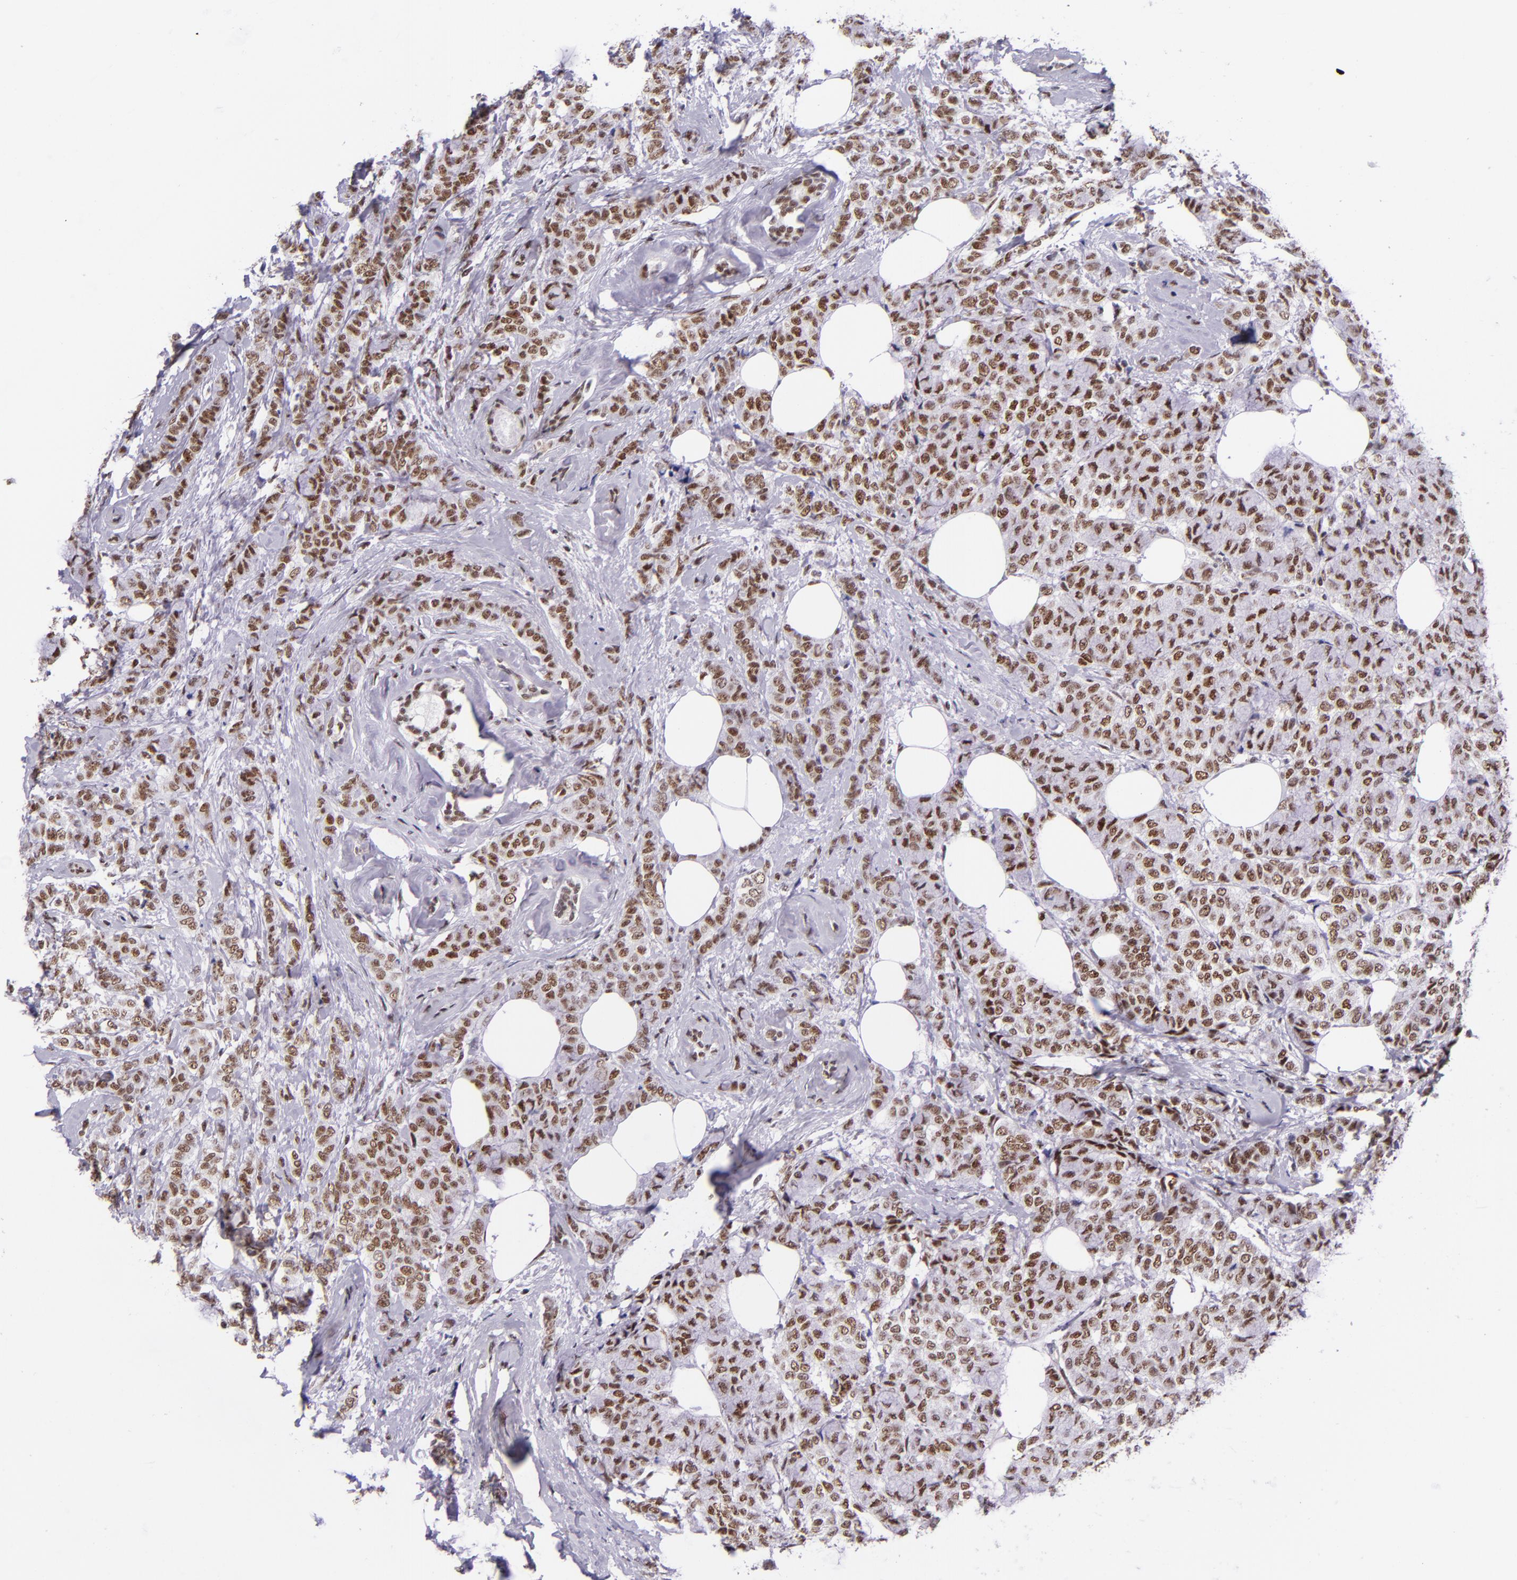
{"staining": {"intensity": "strong", "quantity": ">75%", "location": "nuclear"}, "tissue": "breast cancer", "cell_type": "Tumor cells", "image_type": "cancer", "snomed": [{"axis": "morphology", "description": "Lobular carcinoma"}, {"axis": "topography", "description": "Breast"}], "caption": "Breast cancer (lobular carcinoma) tissue shows strong nuclear expression in about >75% of tumor cells, visualized by immunohistochemistry.", "gene": "GPKOW", "patient": {"sex": "female", "age": 60}}